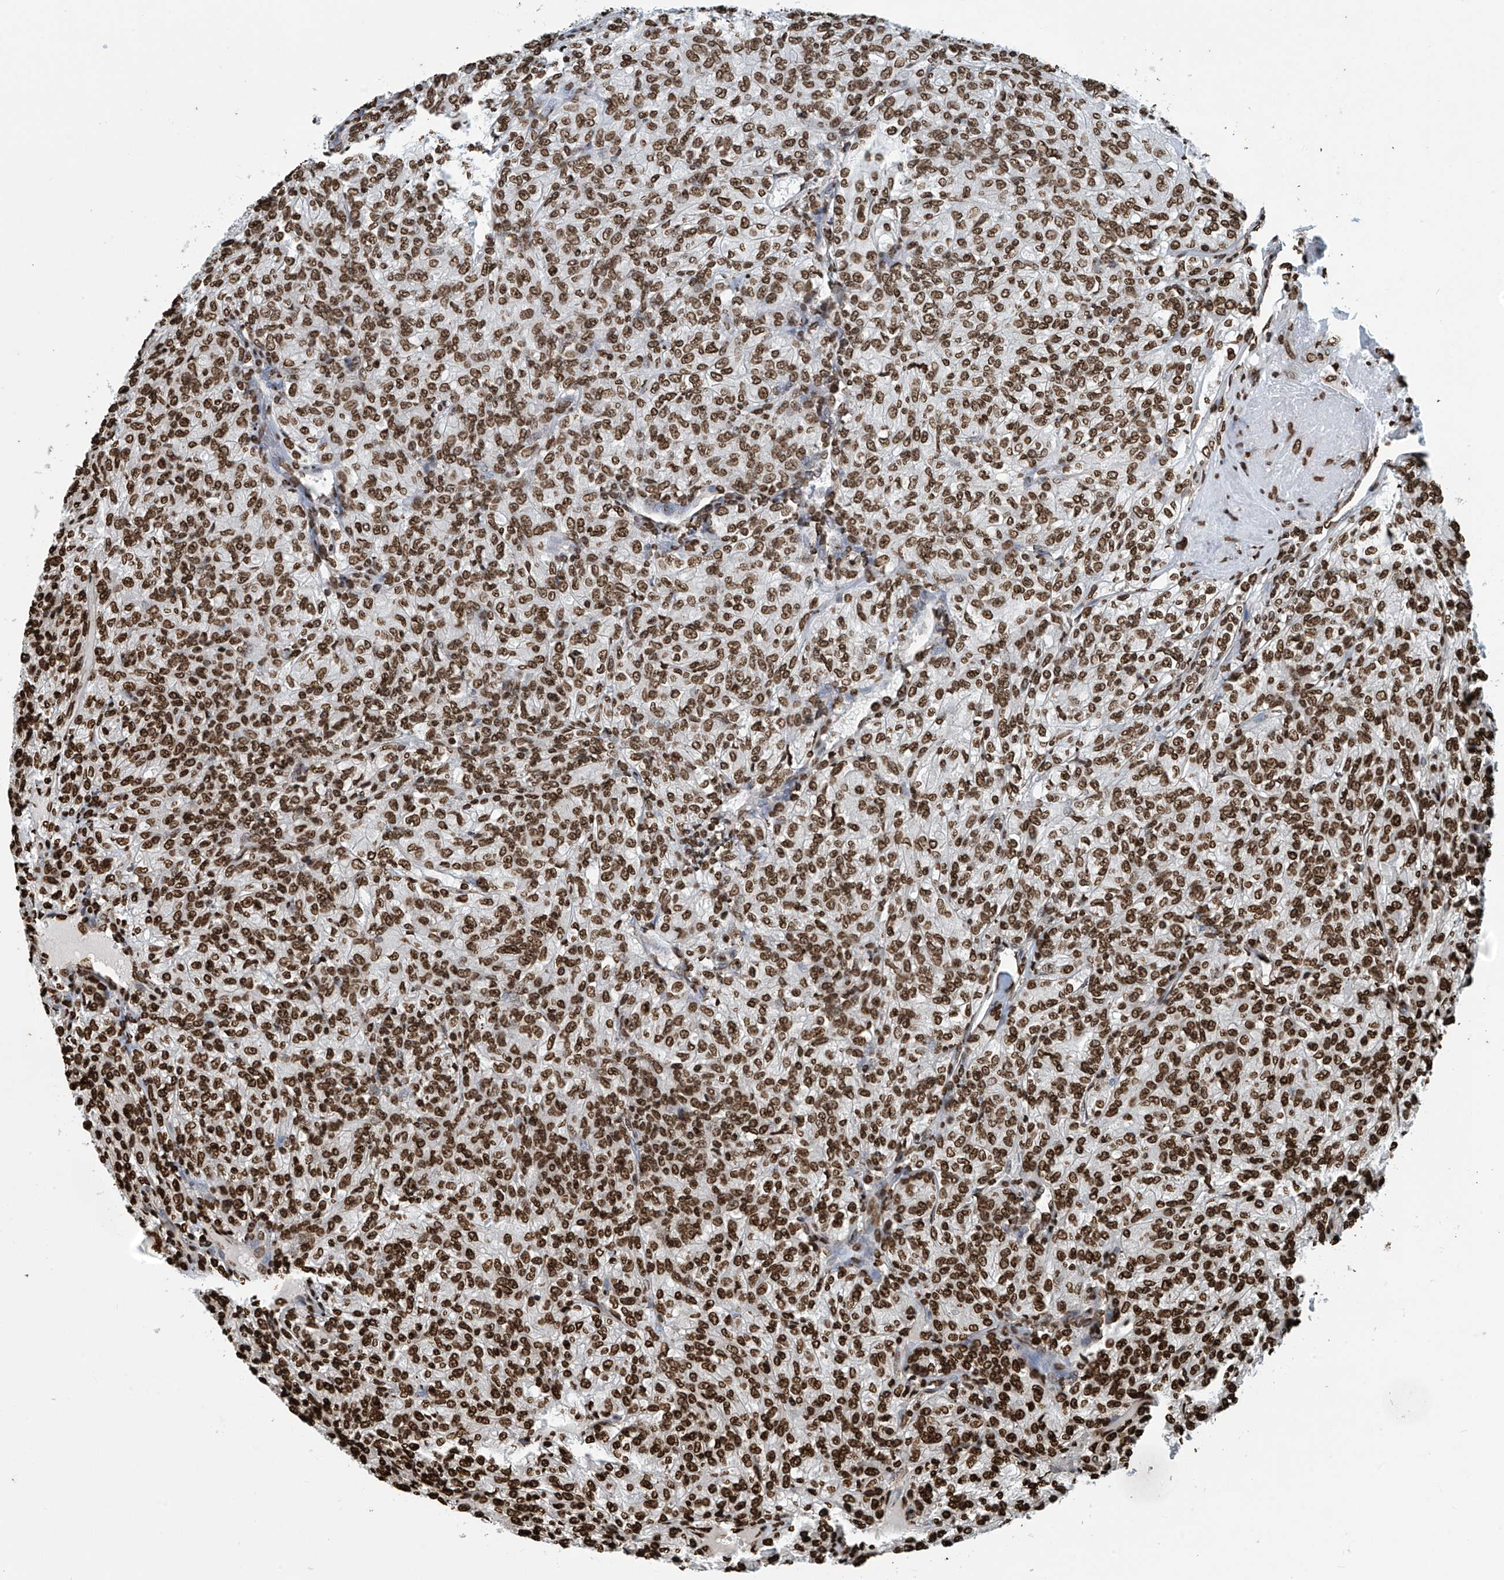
{"staining": {"intensity": "strong", "quantity": ">75%", "location": "nuclear"}, "tissue": "renal cancer", "cell_type": "Tumor cells", "image_type": "cancer", "snomed": [{"axis": "morphology", "description": "Adenocarcinoma, NOS"}, {"axis": "topography", "description": "Kidney"}], "caption": "Protein analysis of adenocarcinoma (renal) tissue reveals strong nuclear staining in about >75% of tumor cells. (DAB (3,3'-diaminobenzidine) IHC, brown staining for protein, blue staining for nuclei).", "gene": "DPPA2", "patient": {"sex": "male", "age": 77}}